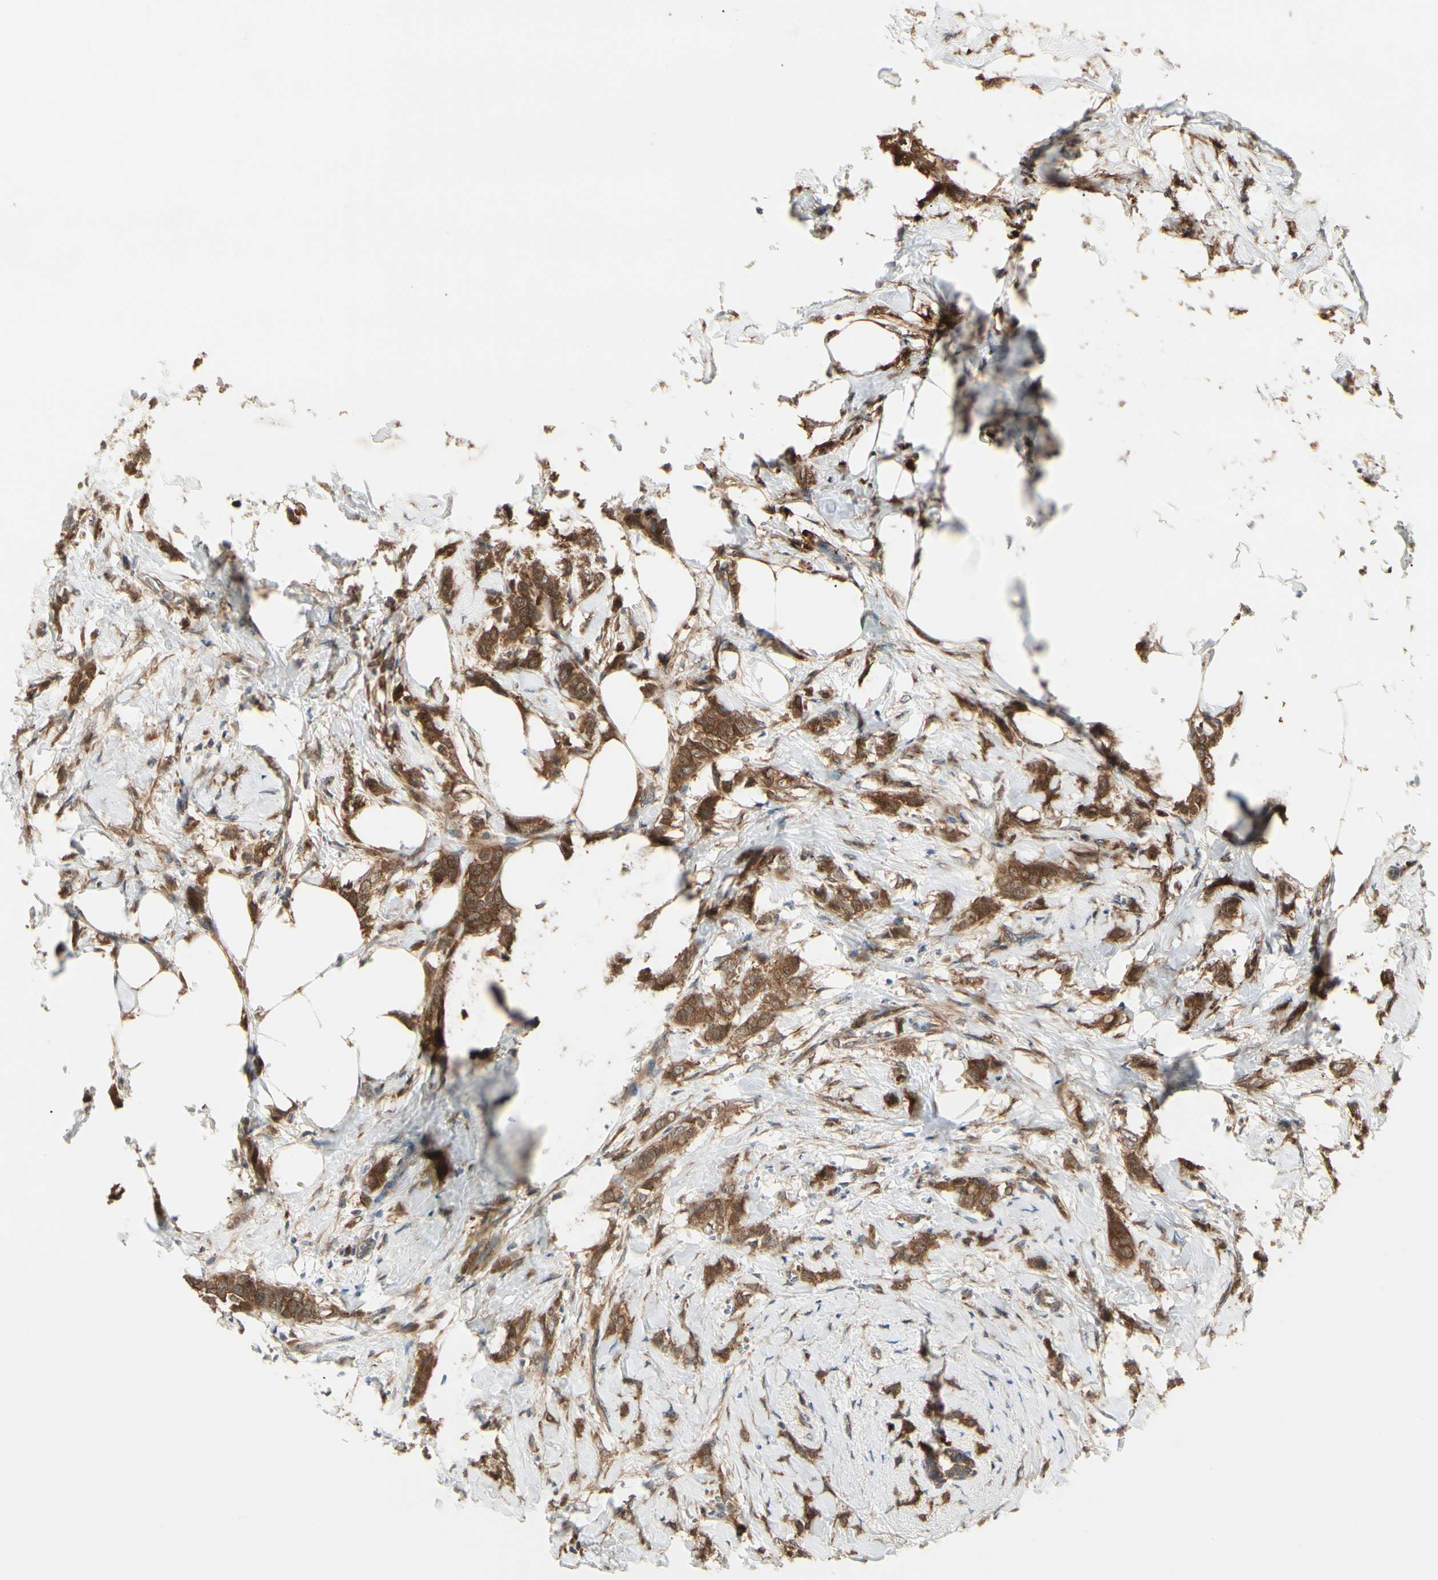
{"staining": {"intensity": "strong", "quantity": ">75%", "location": "cytoplasmic/membranous"}, "tissue": "breast cancer", "cell_type": "Tumor cells", "image_type": "cancer", "snomed": [{"axis": "morphology", "description": "Lobular carcinoma, in situ"}, {"axis": "morphology", "description": "Lobular carcinoma"}, {"axis": "topography", "description": "Breast"}], "caption": "Immunohistochemical staining of breast cancer exhibits strong cytoplasmic/membranous protein positivity in approximately >75% of tumor cells.", "gene": "NME1-NME2", "patient": {"sex": "female", "age": 41}}